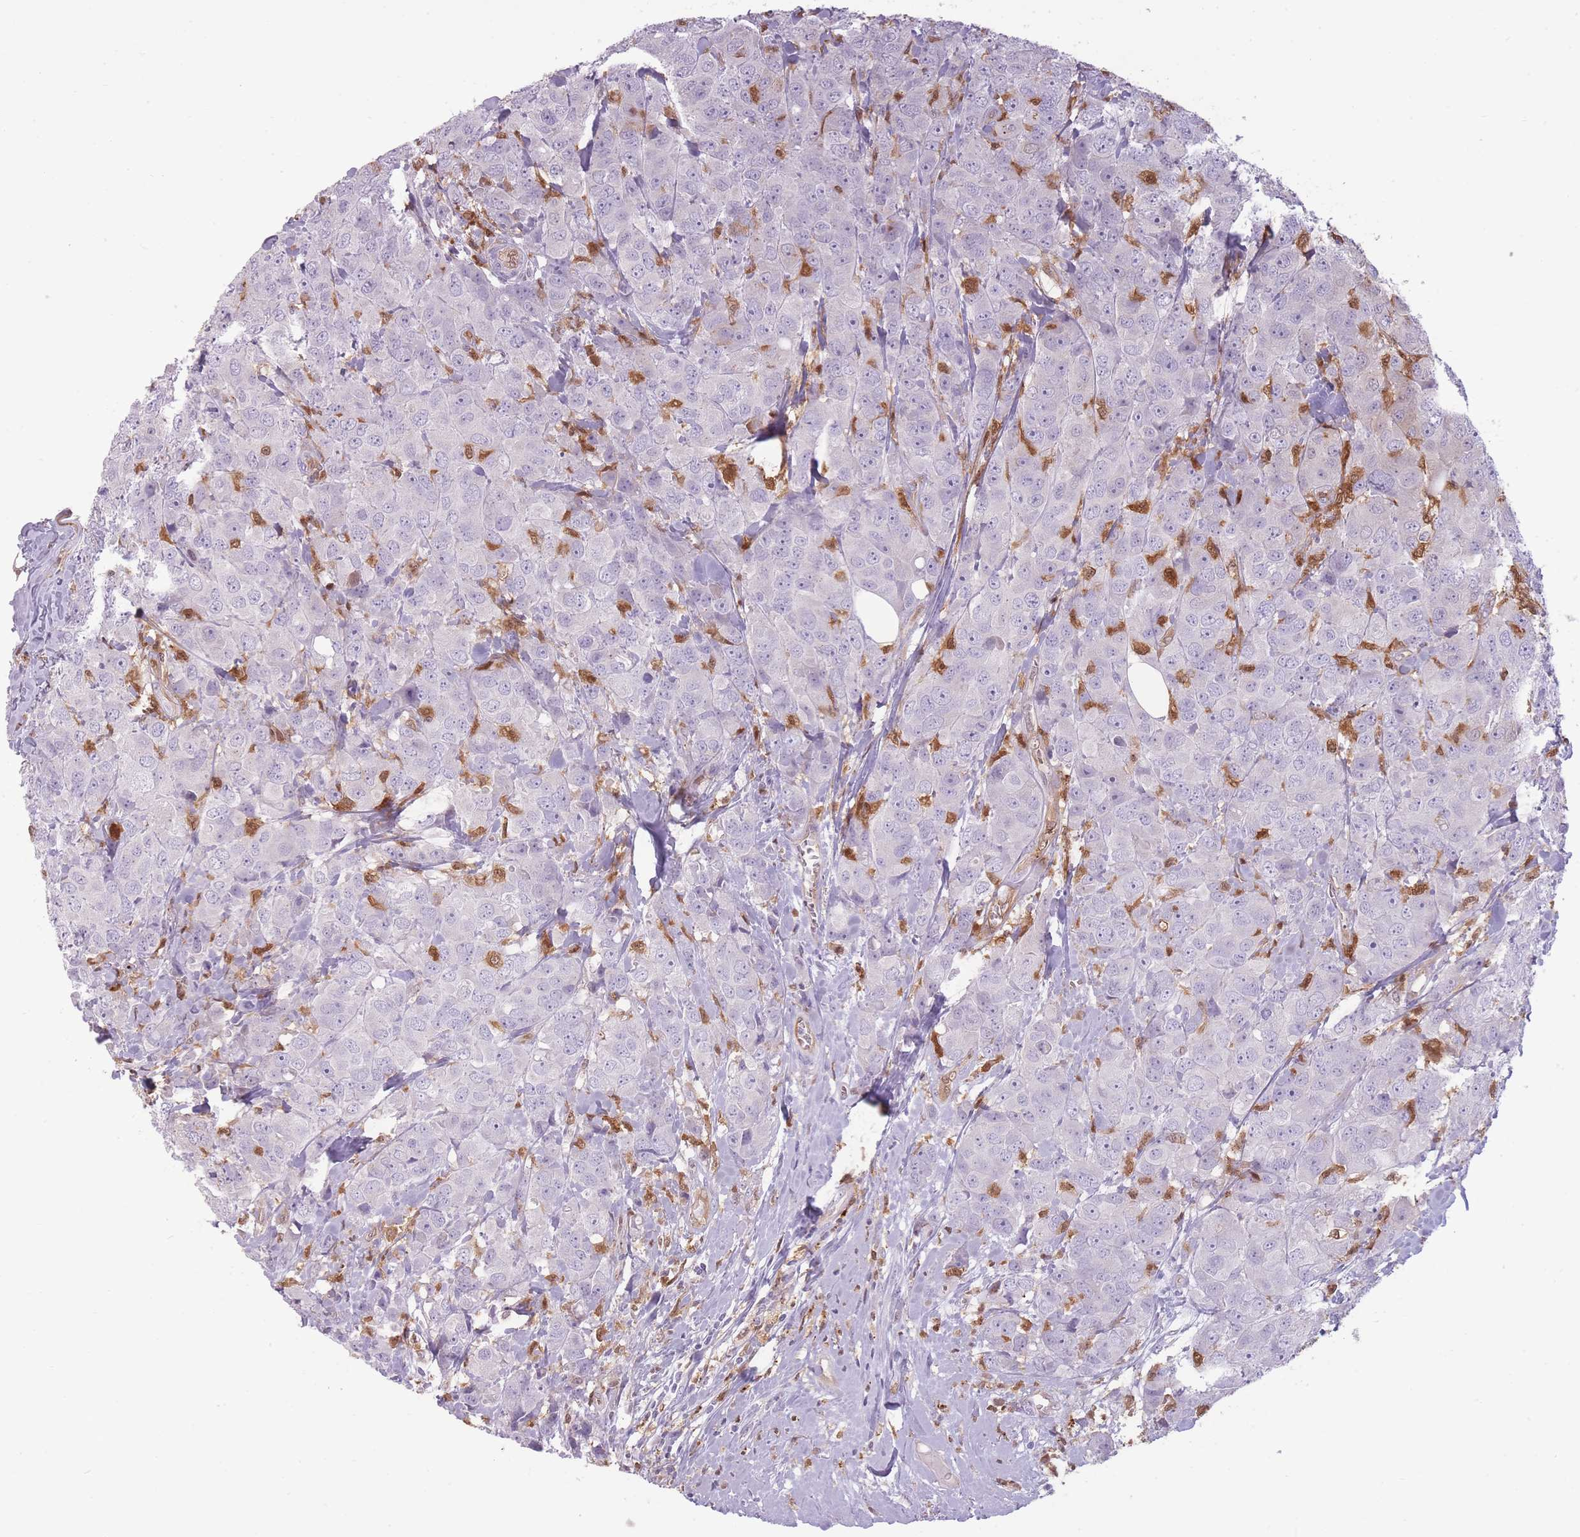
{"staining": {"intensity": "negative", "quantity": "none", "location": "none"}, "tissue": "breast cancer", "cell_type": "Tumor cells", "image_type": "cancer", "snomed": [{"axis": "morphology", "description": "Duct carcinoma"}, {"axis": "topography", "description": "Breast"}], "caption": "This is a micrograph of IHC staining of breast cancer (intraductal carcinoma), which shows no staining in tumor cells. (DAB IHC visualized using brightfield microscopy, high magnification).", "gene": "LGALS9", "patient": {"sex": "female", "age": 43}}